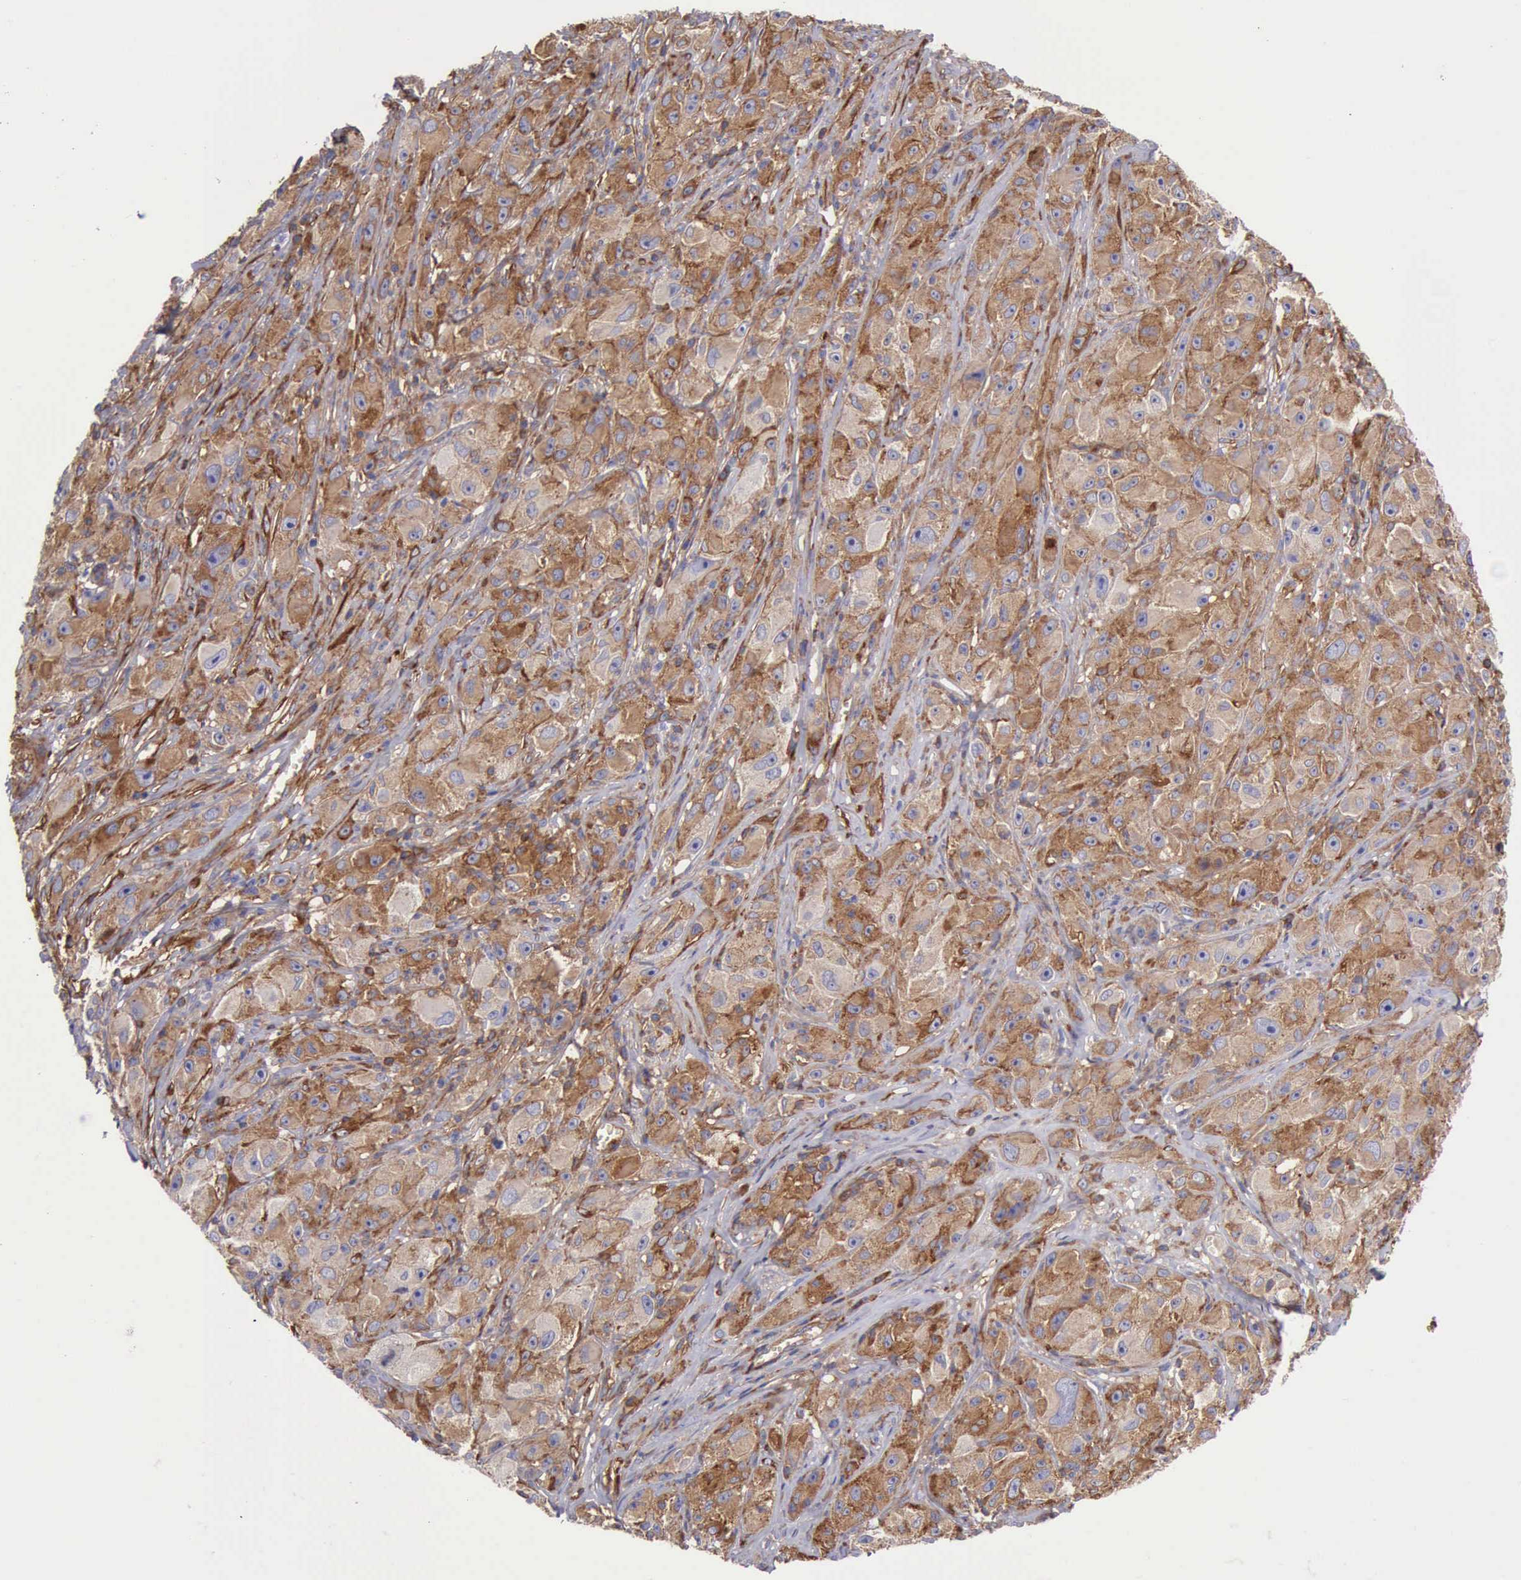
{"staining": {"intensity": "moderate", "quantity": ">75%", "location": "cytoplasmic/membranous"}, "tissue": "melanoma", "cell_type": "Tumor cells", "image_type": "cancer", "snomed": [{"axis": "morphology", "description": "Malignant melanoma, NOS"}, {"axis": "topography", "description": "Skin"}], "caption": "Protein staining by IHC shows moderate cytoplasmic/membranous positivity in approximately >75% of tumor cells in malignant melanoma.", "gene": "FLNA", "patient": {"sex": "male", "age": 56}}